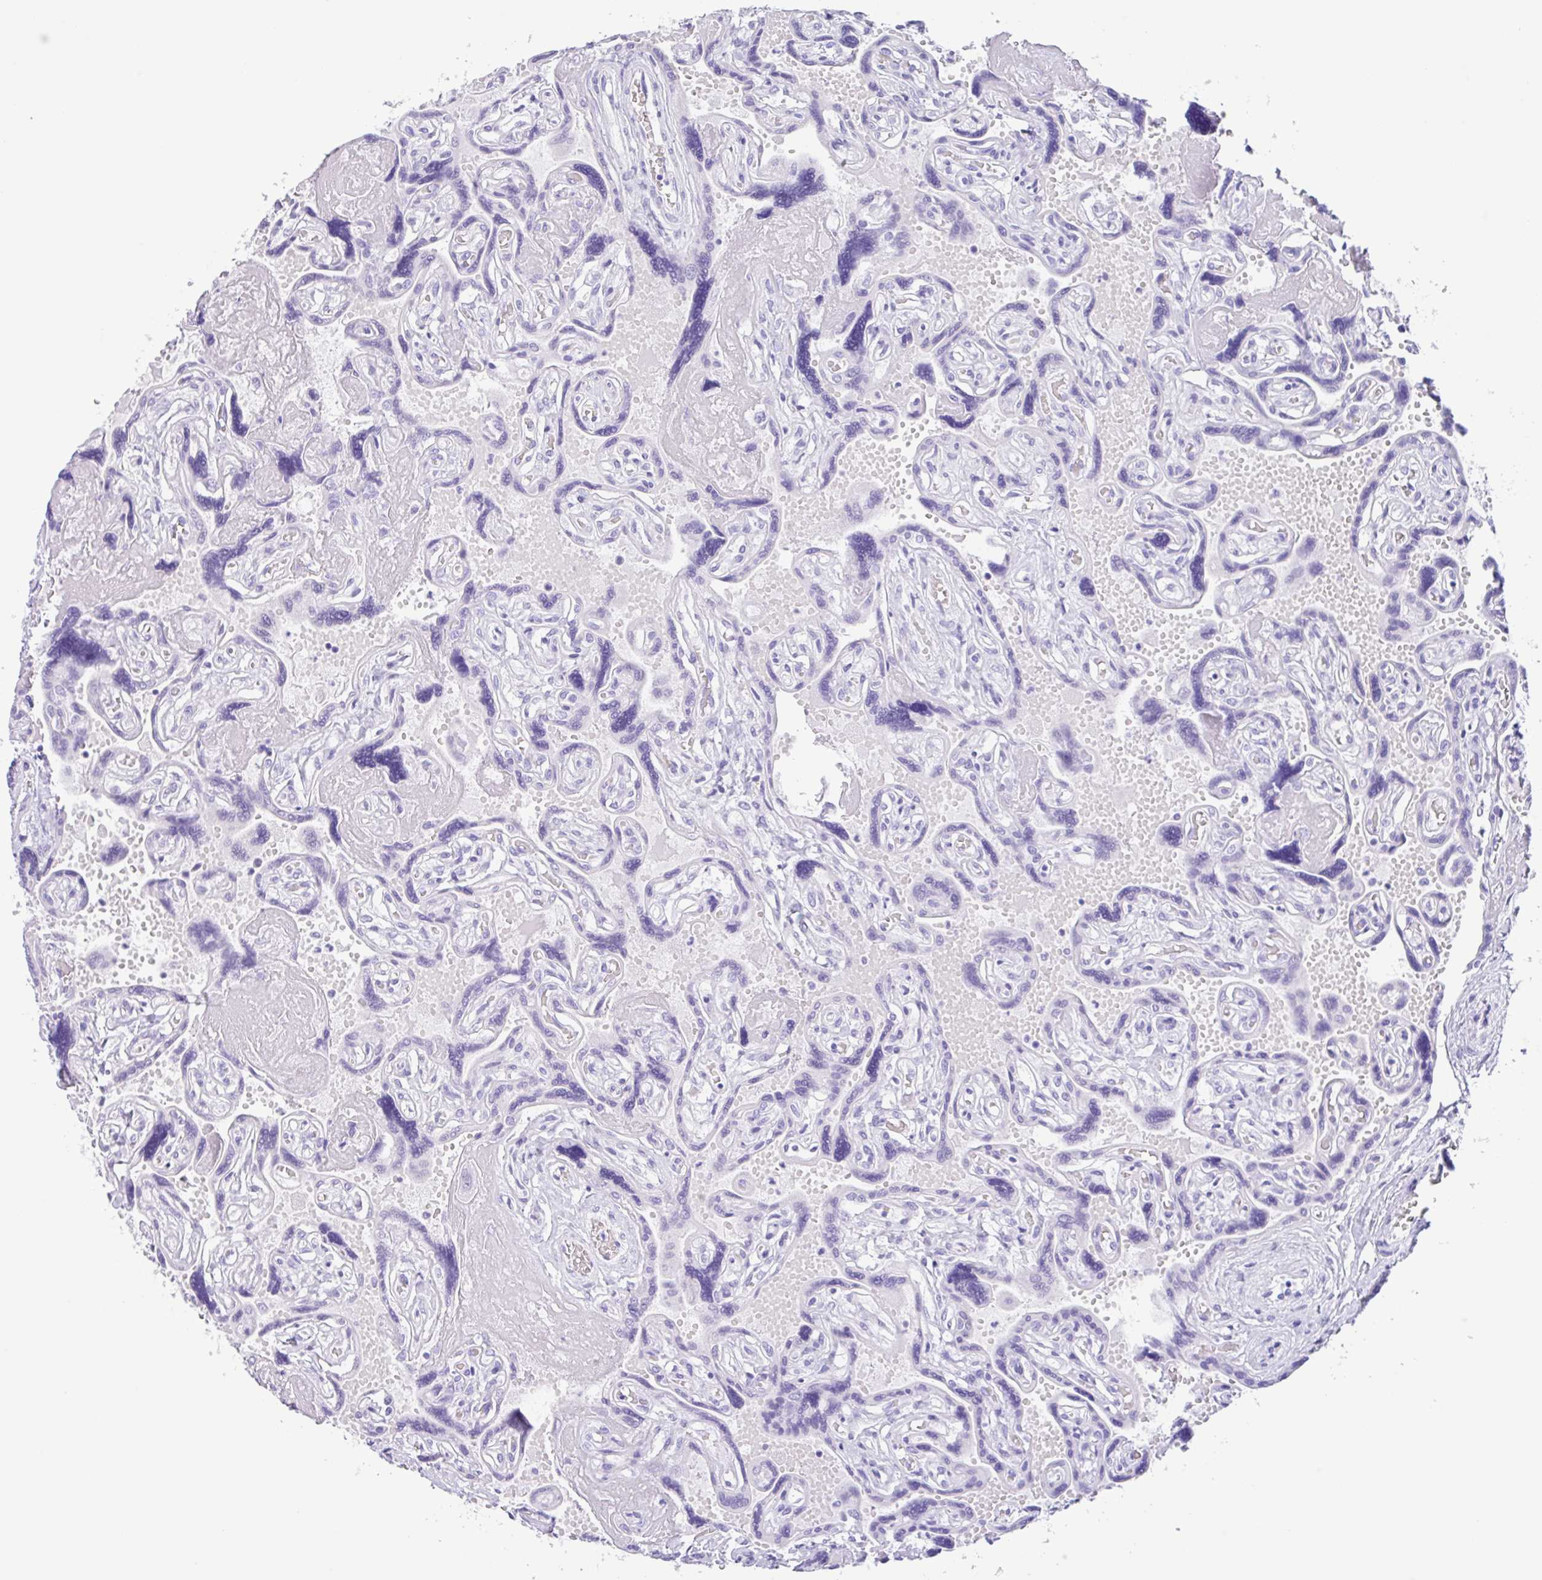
{"staining": {"intensity": "negative", "quantity": "none", "location": "none"}, "tissue": "placenta", "cell_type": "Trophoblastic cells", "image_type": "normal", "snomed": [{"axis": "morphology", "description": "Normal tissue, NOS"}, {"axis": "topography", "description": "Placenta"}], "caption": "DAB immunohistochemical staining of benign human placenta reveals no significant expression in trophoblastic cells.", "gene": "CPA1", "patient": {"sex": "female", "age": 32}}